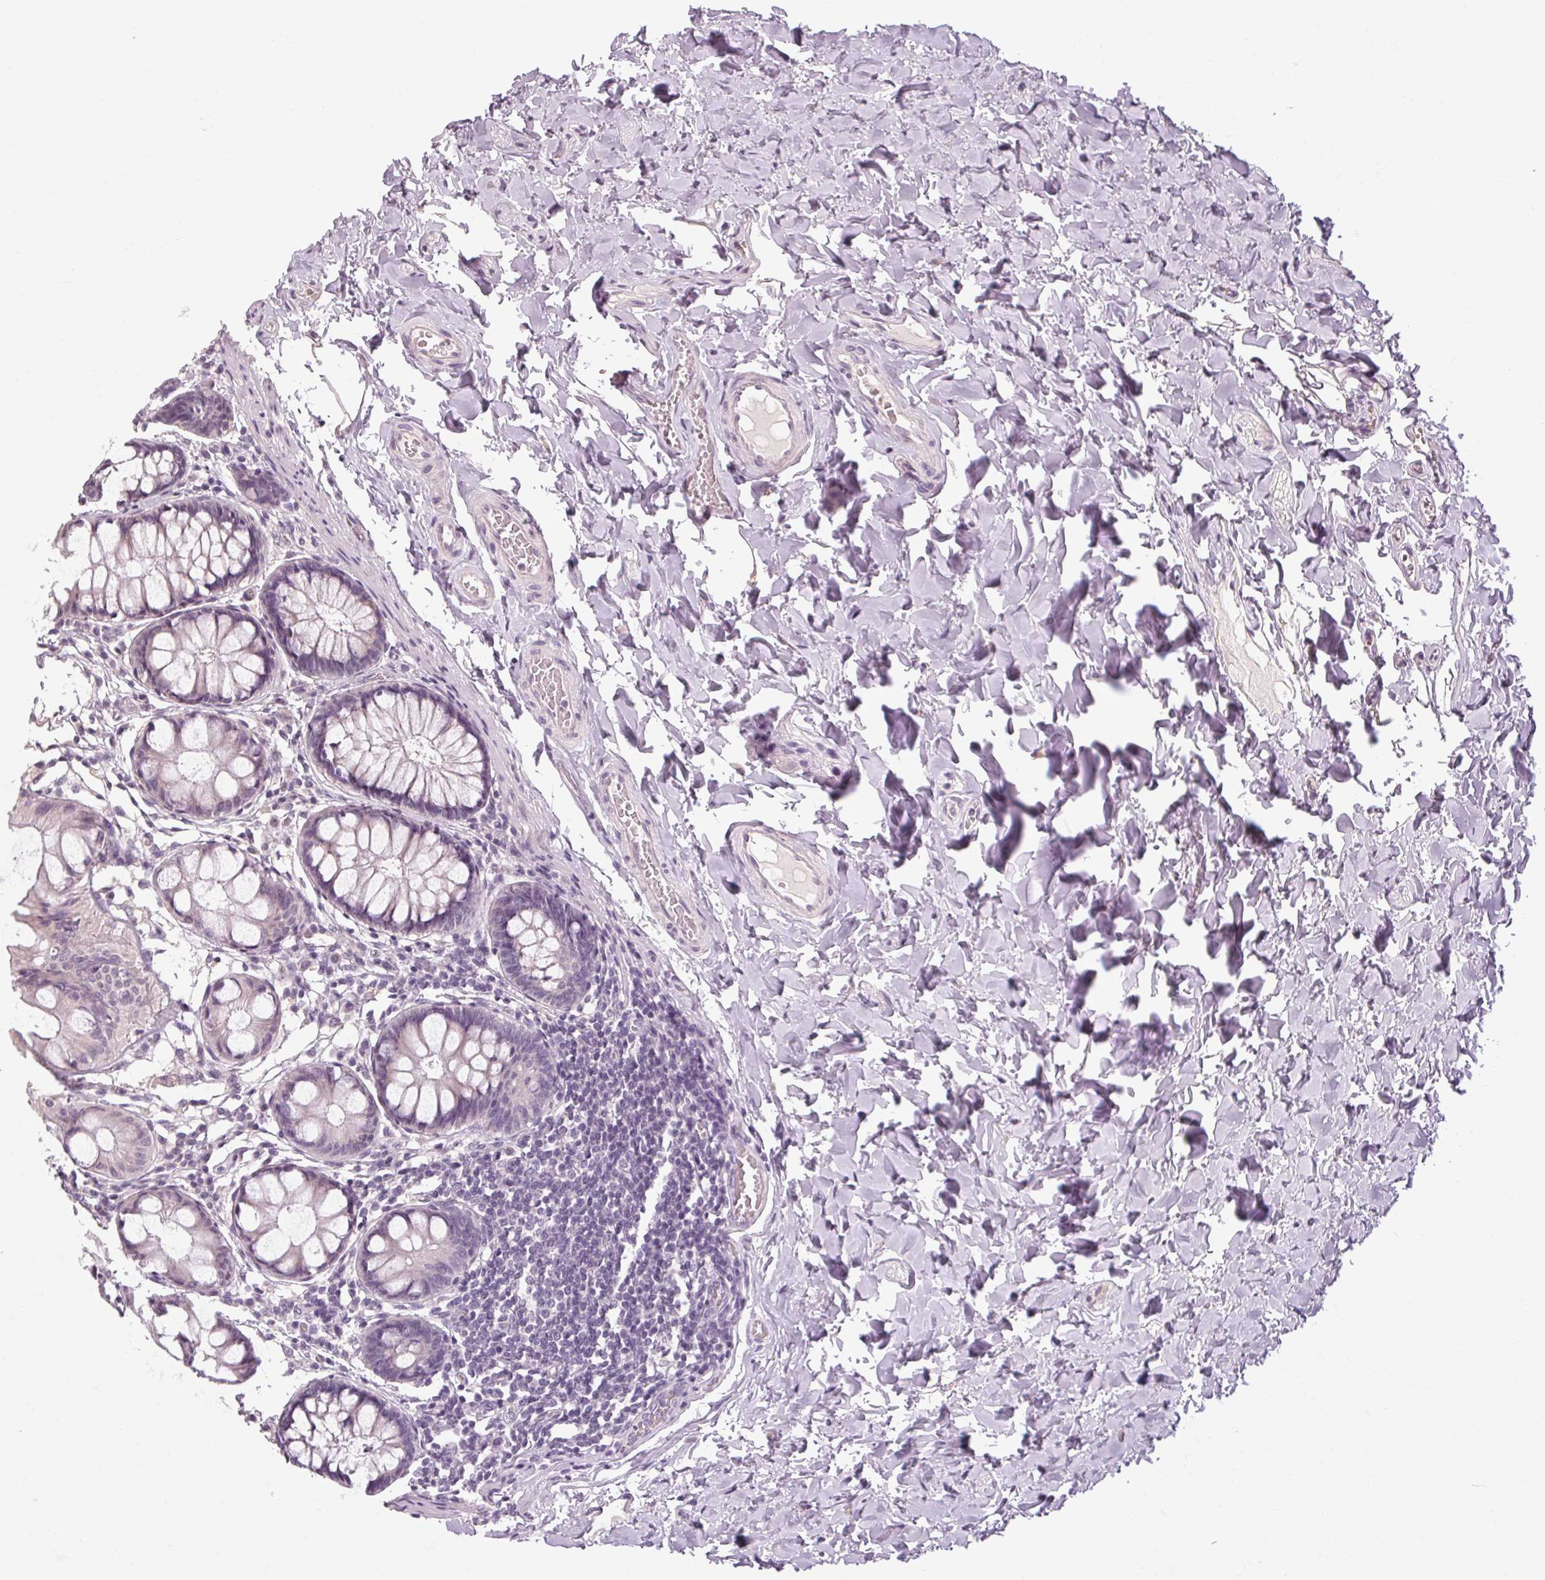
{"staining": {"intensity": "negative", "quantity": "none", "location": "none"}, "tissue": "colon", "cell_type": "Endothelial cells", "image_type": "normal", "snomed": [{"axis": "morphology", "description": "Normal tissue, NOS"}, {"axis": "topography", "description": "Colon"}], "caption": "Protein analysis of unremarkable colon shows no significant positivity in endothelial cells. The staining was performed using DAB to visualize the protein expression in brown, while the nuclei were stained in blue with hematoxylin (Magnification: 20x).", "gene": "POMC", "patient": {"sex": "male", "age": 47}}